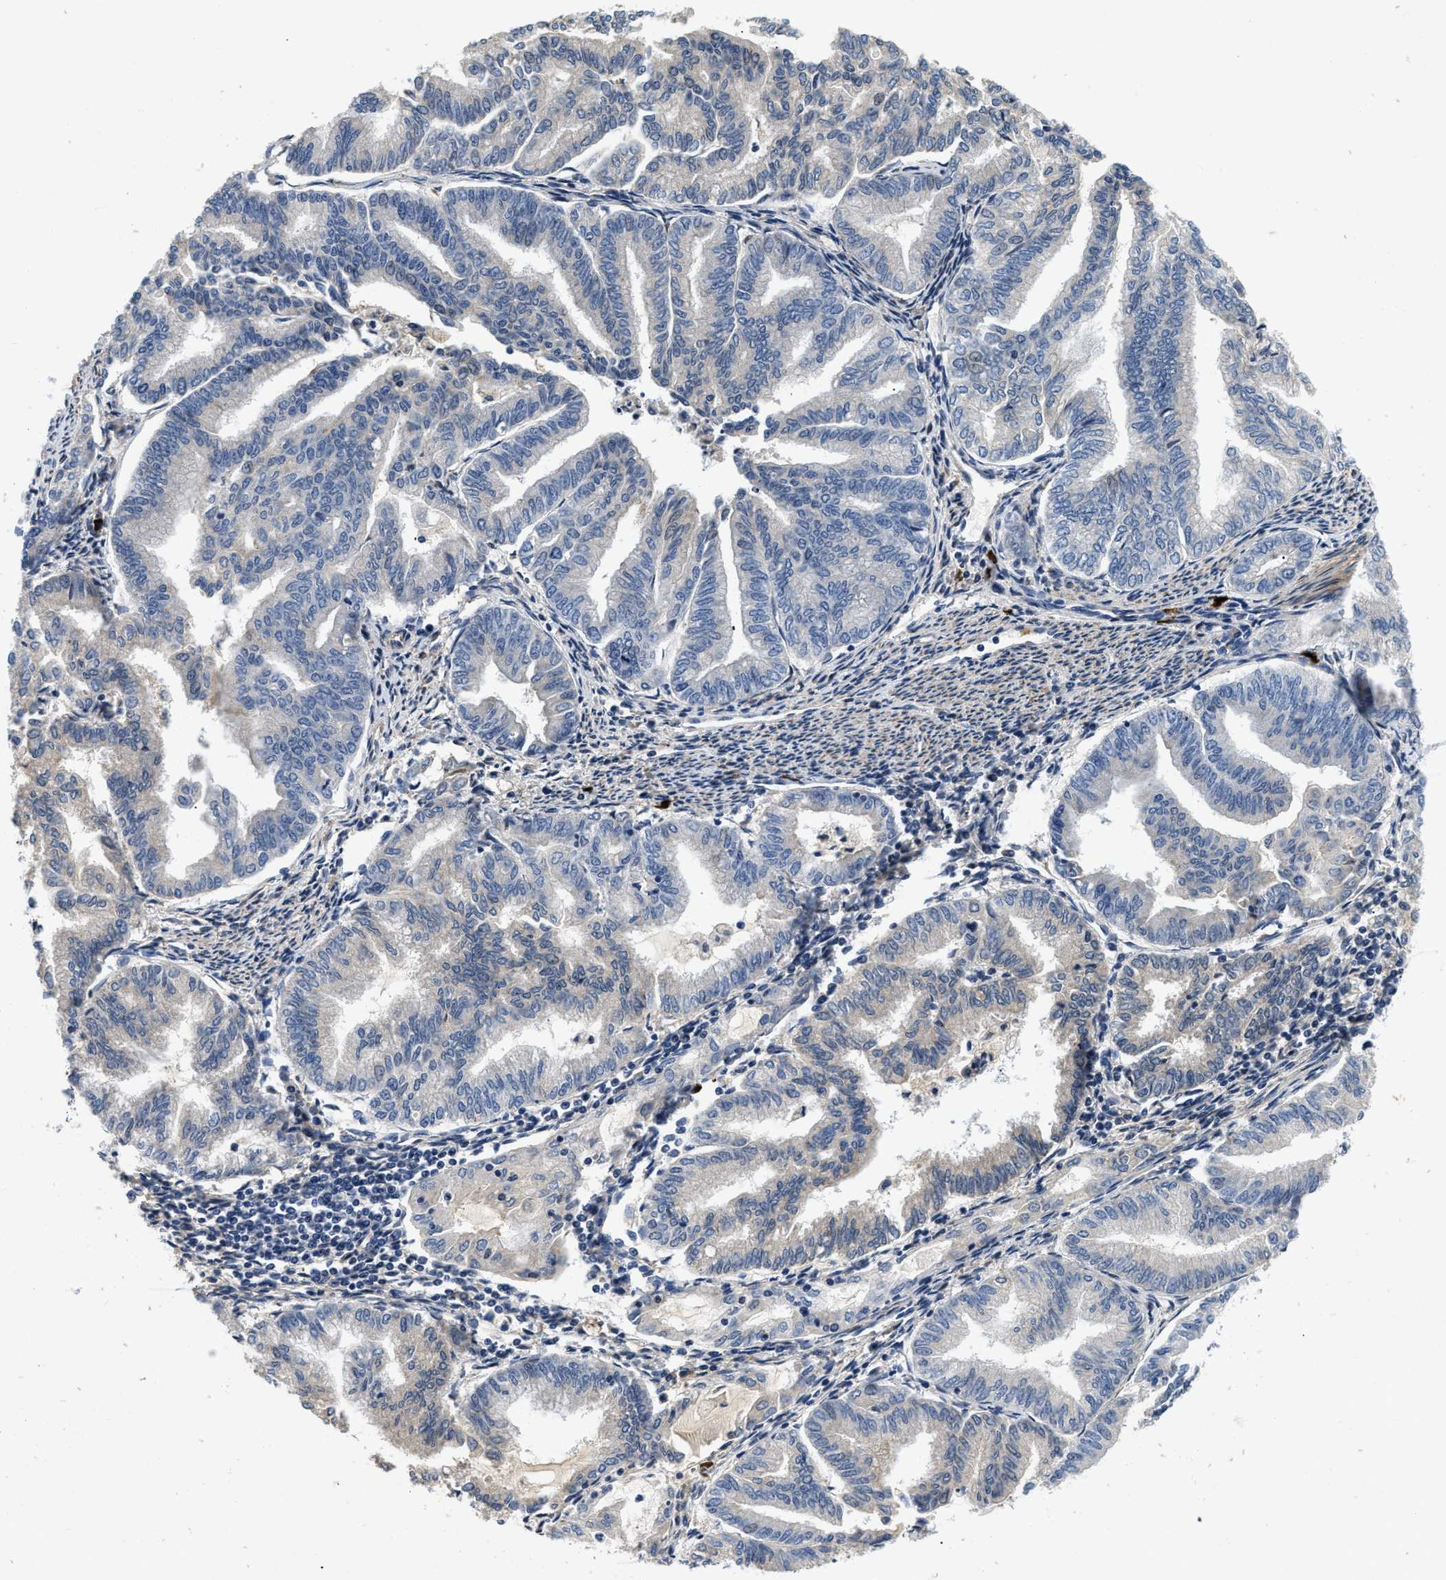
{"staining": {"intensity": "negative", "quantity": "none", "location": "none"}, "tissue": "endometrial cancer", "cell_type": "Tumor cells", "image_type": "cancer", "snomed": [{"axis": "morphology", "description": "Adenocarcinoma, NOS"}, {"axis": "topography", "description": "Endometrium"}], "caption": "Adenocarcinoma (endometrial) stained for a protein using IHC shows no positivity tumor cells.", "gene": "NME6", "patient": {"sex": "female", "age": 79}}